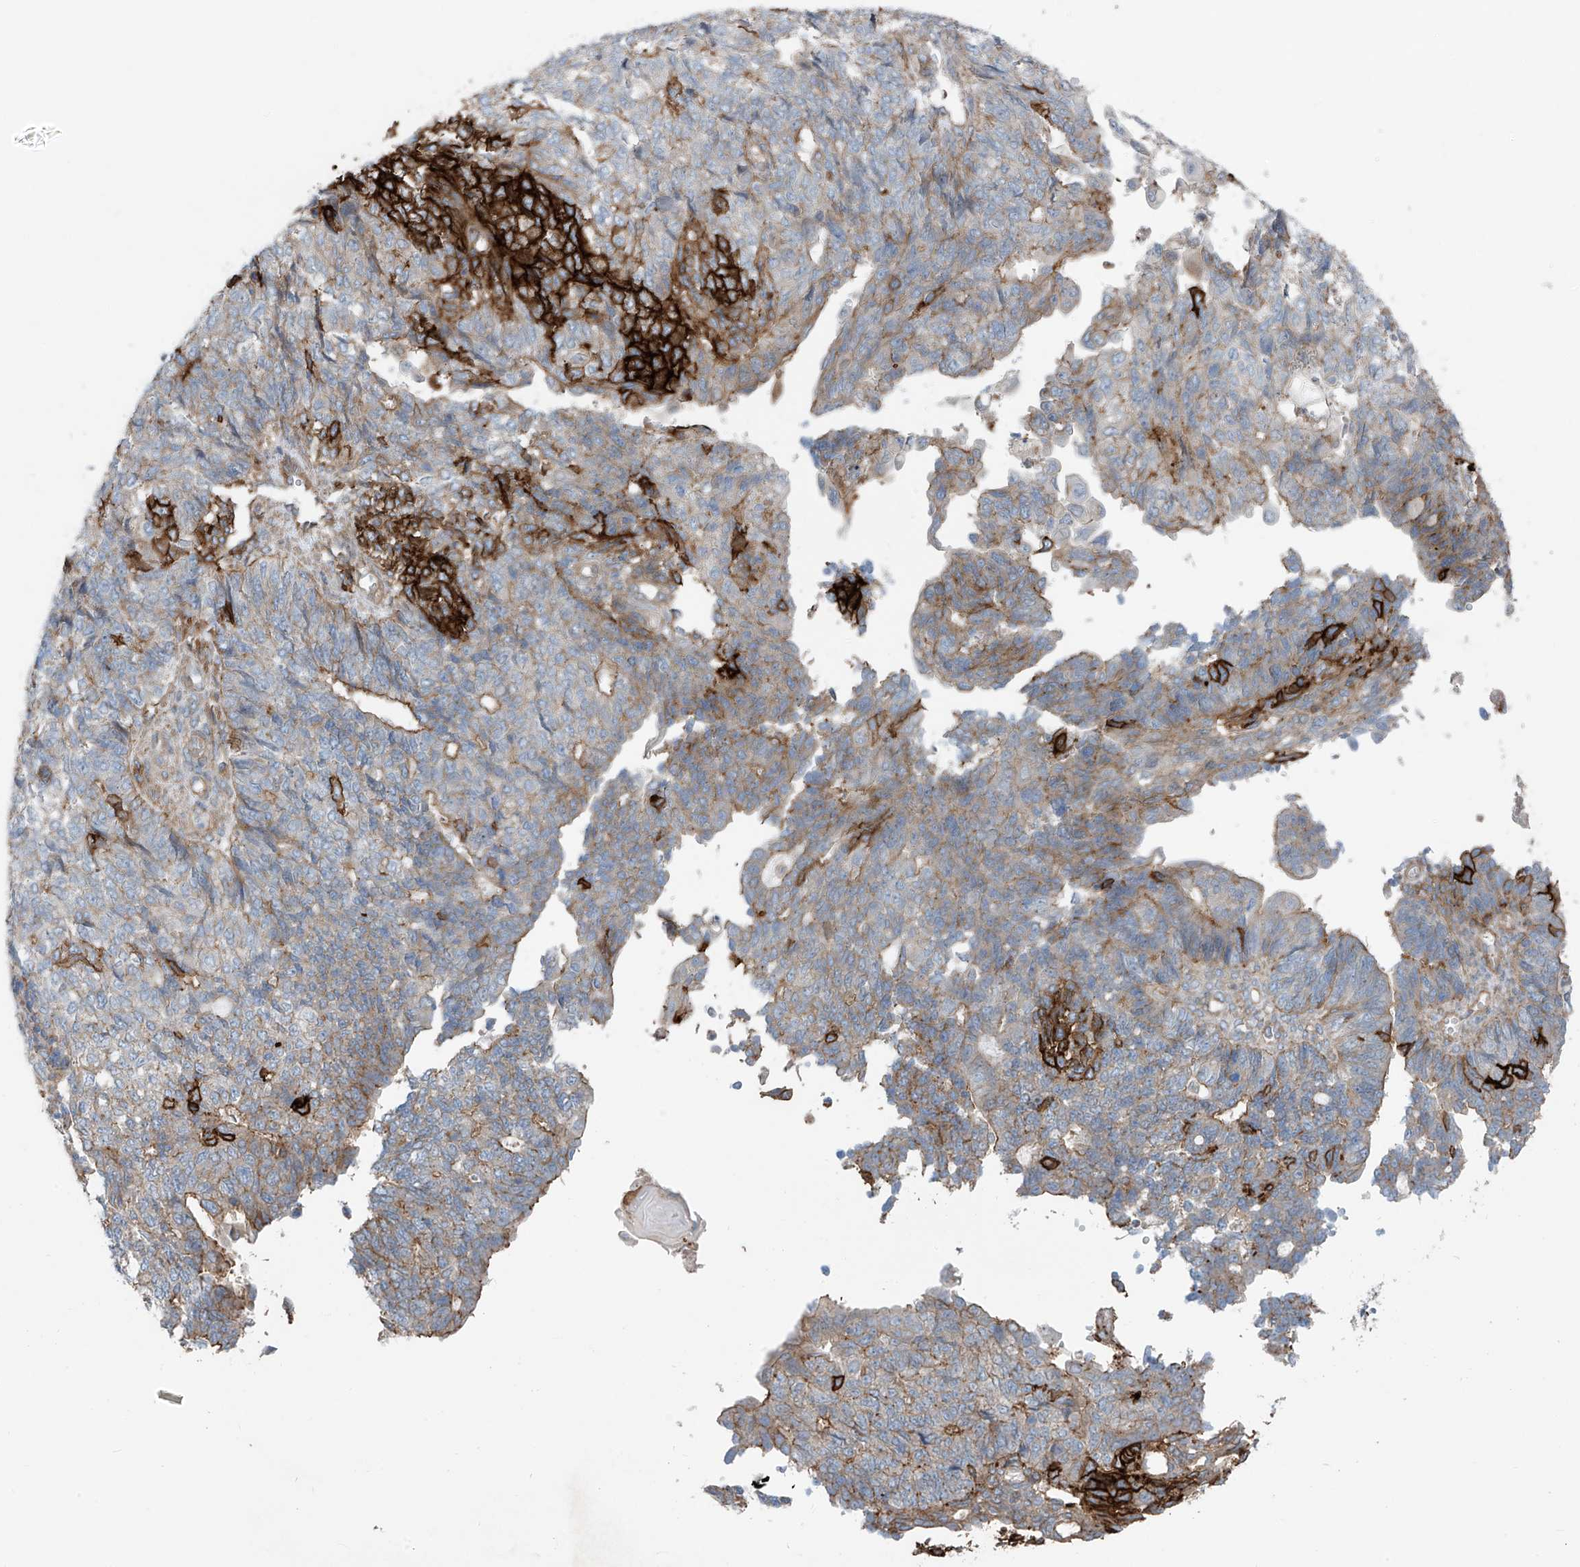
{"staining": {"intensity": "strong", "quantity": "<25%", "location": "cytoplasmic/membranous"}, "tissue": "endometrial cancer", "cell_type": "Tumor cells", "image_type": "cancer", "snomed": [{"axis": "morphology", "description": "Adenocarcinoma, NOS"}, {"axis": "topography", "description": "Endometrium"}], "caption": "About <25% of tumor cells in endometrial cancer reveal strong cytoplasmic/membranous protein expression as visualized by brown immunohistochemical staining.", "gene": "SLC1A5", "patient": {"sex": "female", "age": 32}}